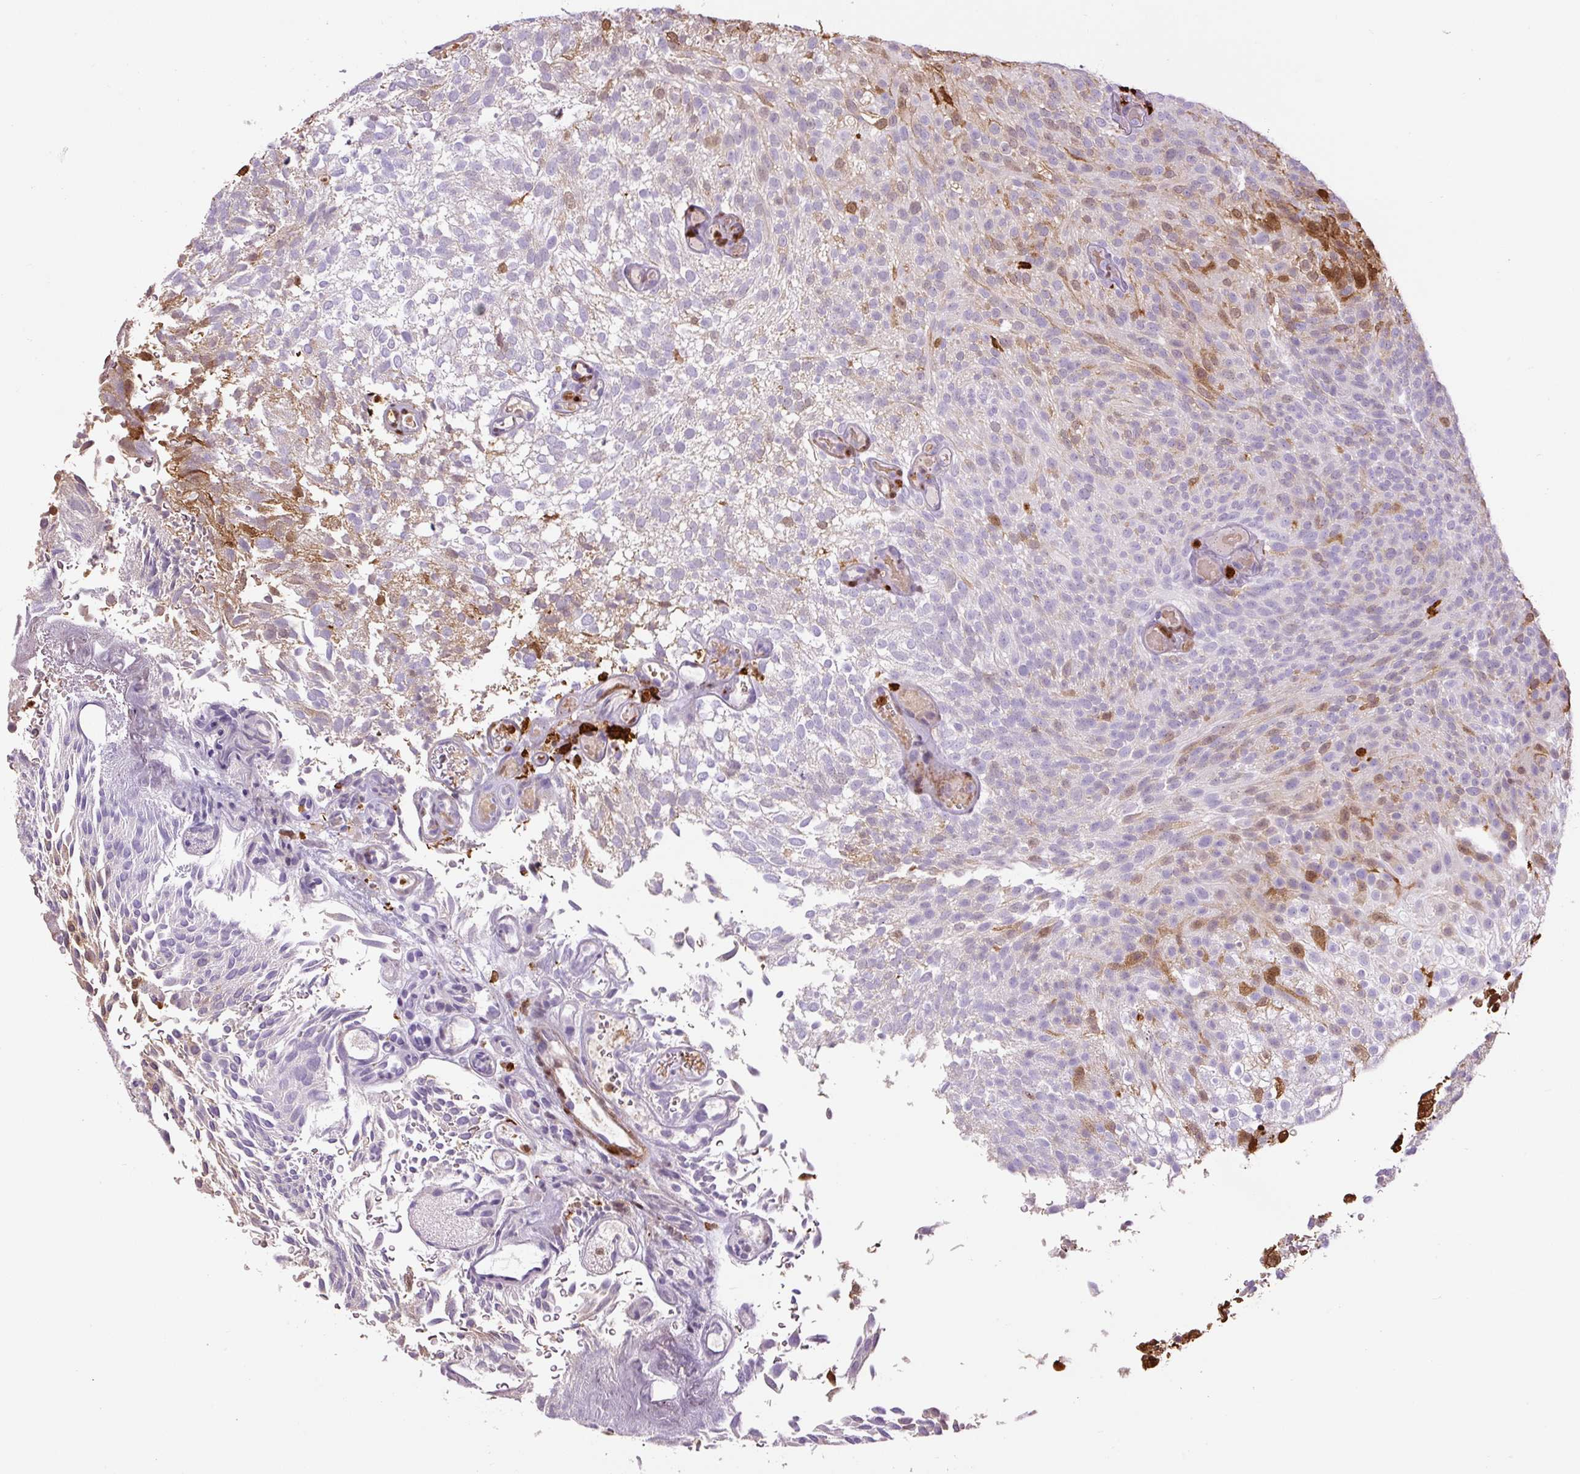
{"staining": {"intensity": "moderate", "quantity": "<25%", "location": "cytoplasmic/membranous"}, "tissue": "urothelial cancer", "cell_type": "Tumor cells", "image_type": "cancer", "snomed": [{"axis": "morphology", "description": "Urothelial carcinoma, Low grade"}, {"axis": "topography", "description": "Urinary bladder"}], "caption": "A brown stain highlights moderate cytoplasmic/membranous expression of a protein in urothelial cancer tumor cells.", "gene": "S100A4", "patient": {"sex": "male", "age": 78}}